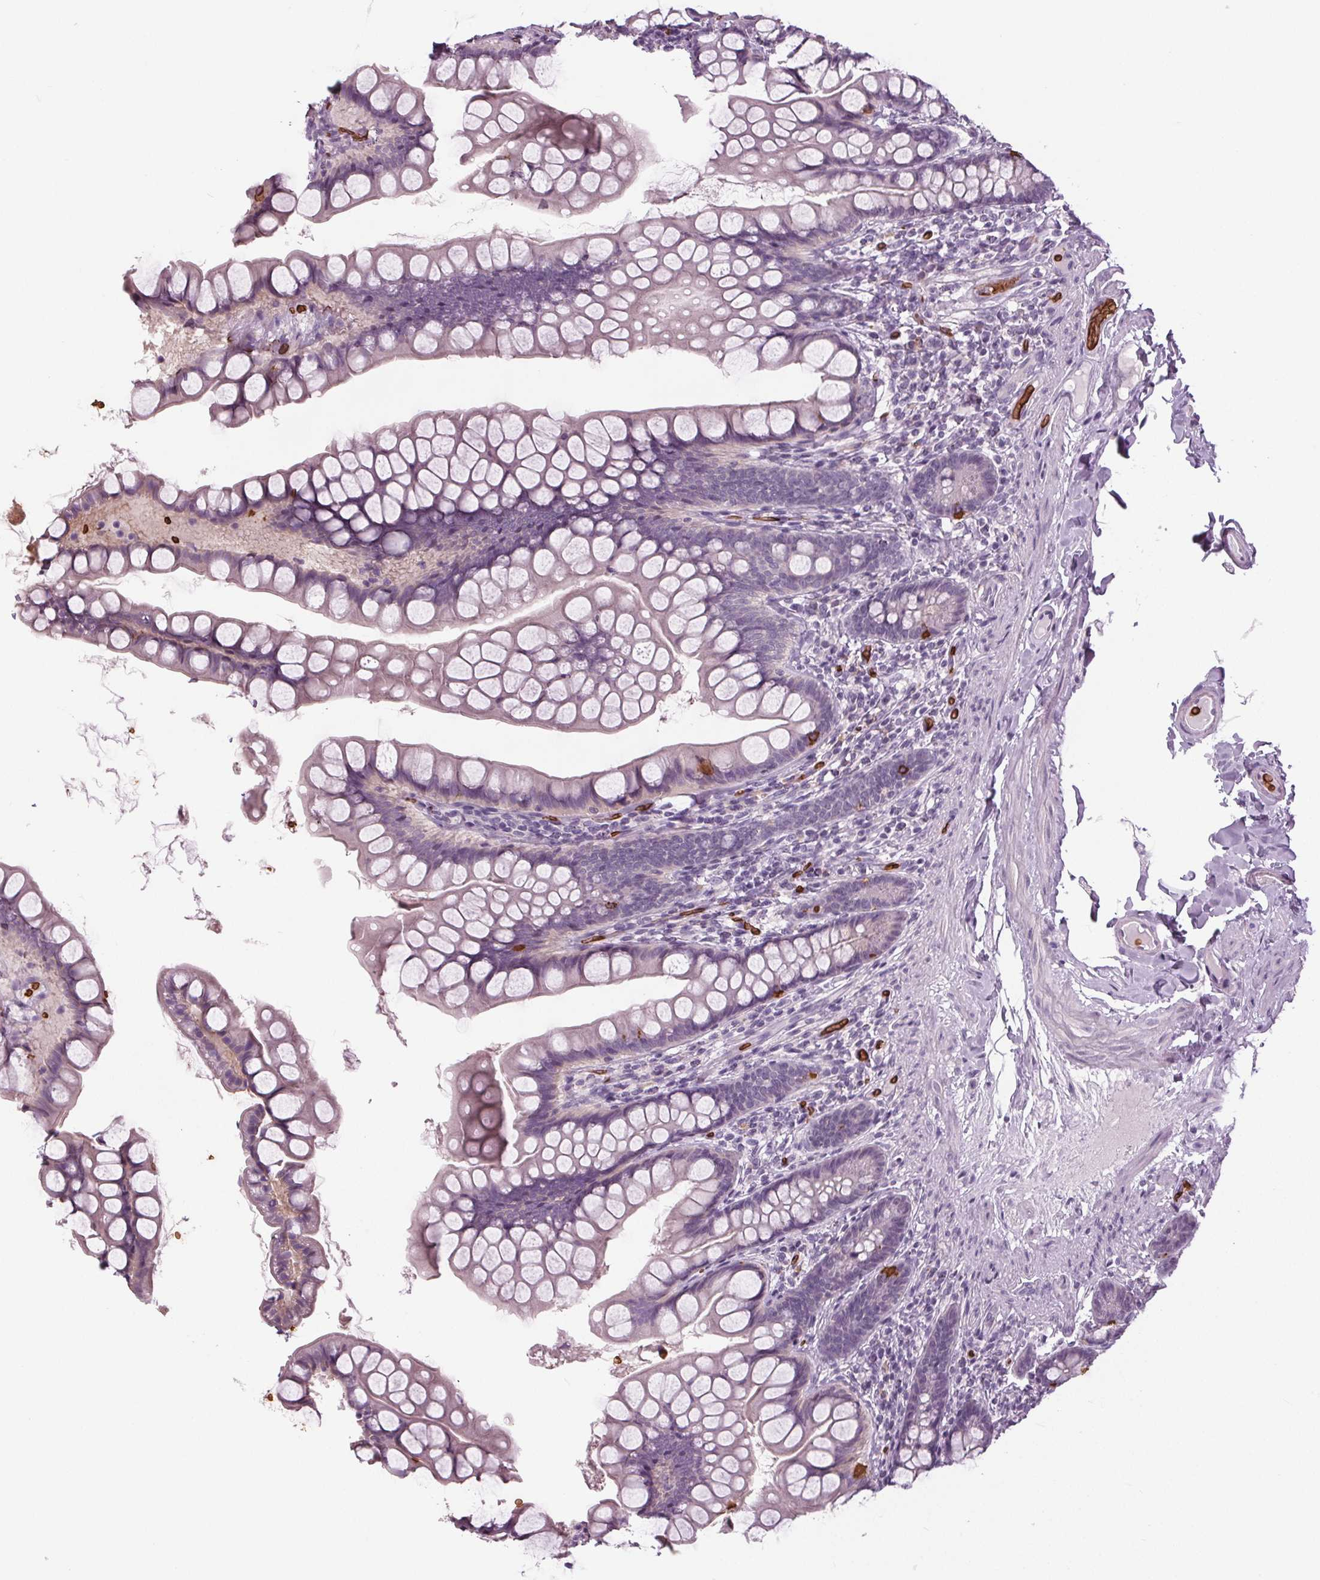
{"staining": {"intensity": "negative", "quantity": "none", "location": "none"}, "tissue": "small intestine", "cell_type": "Glandular cells", "image_type": "normal", "snomed": [{"axis": "morphology", "description": "Normal tissue, NOS"}, {"axis": "topography", "description": "Small intestine"}], "caption": "Unremarkable small intestine was stained to show a protein in brown. There is no significant staining in glandular cells.", "gene": "SLC4A1", "patient": {"sex": "male", "age": 70}}